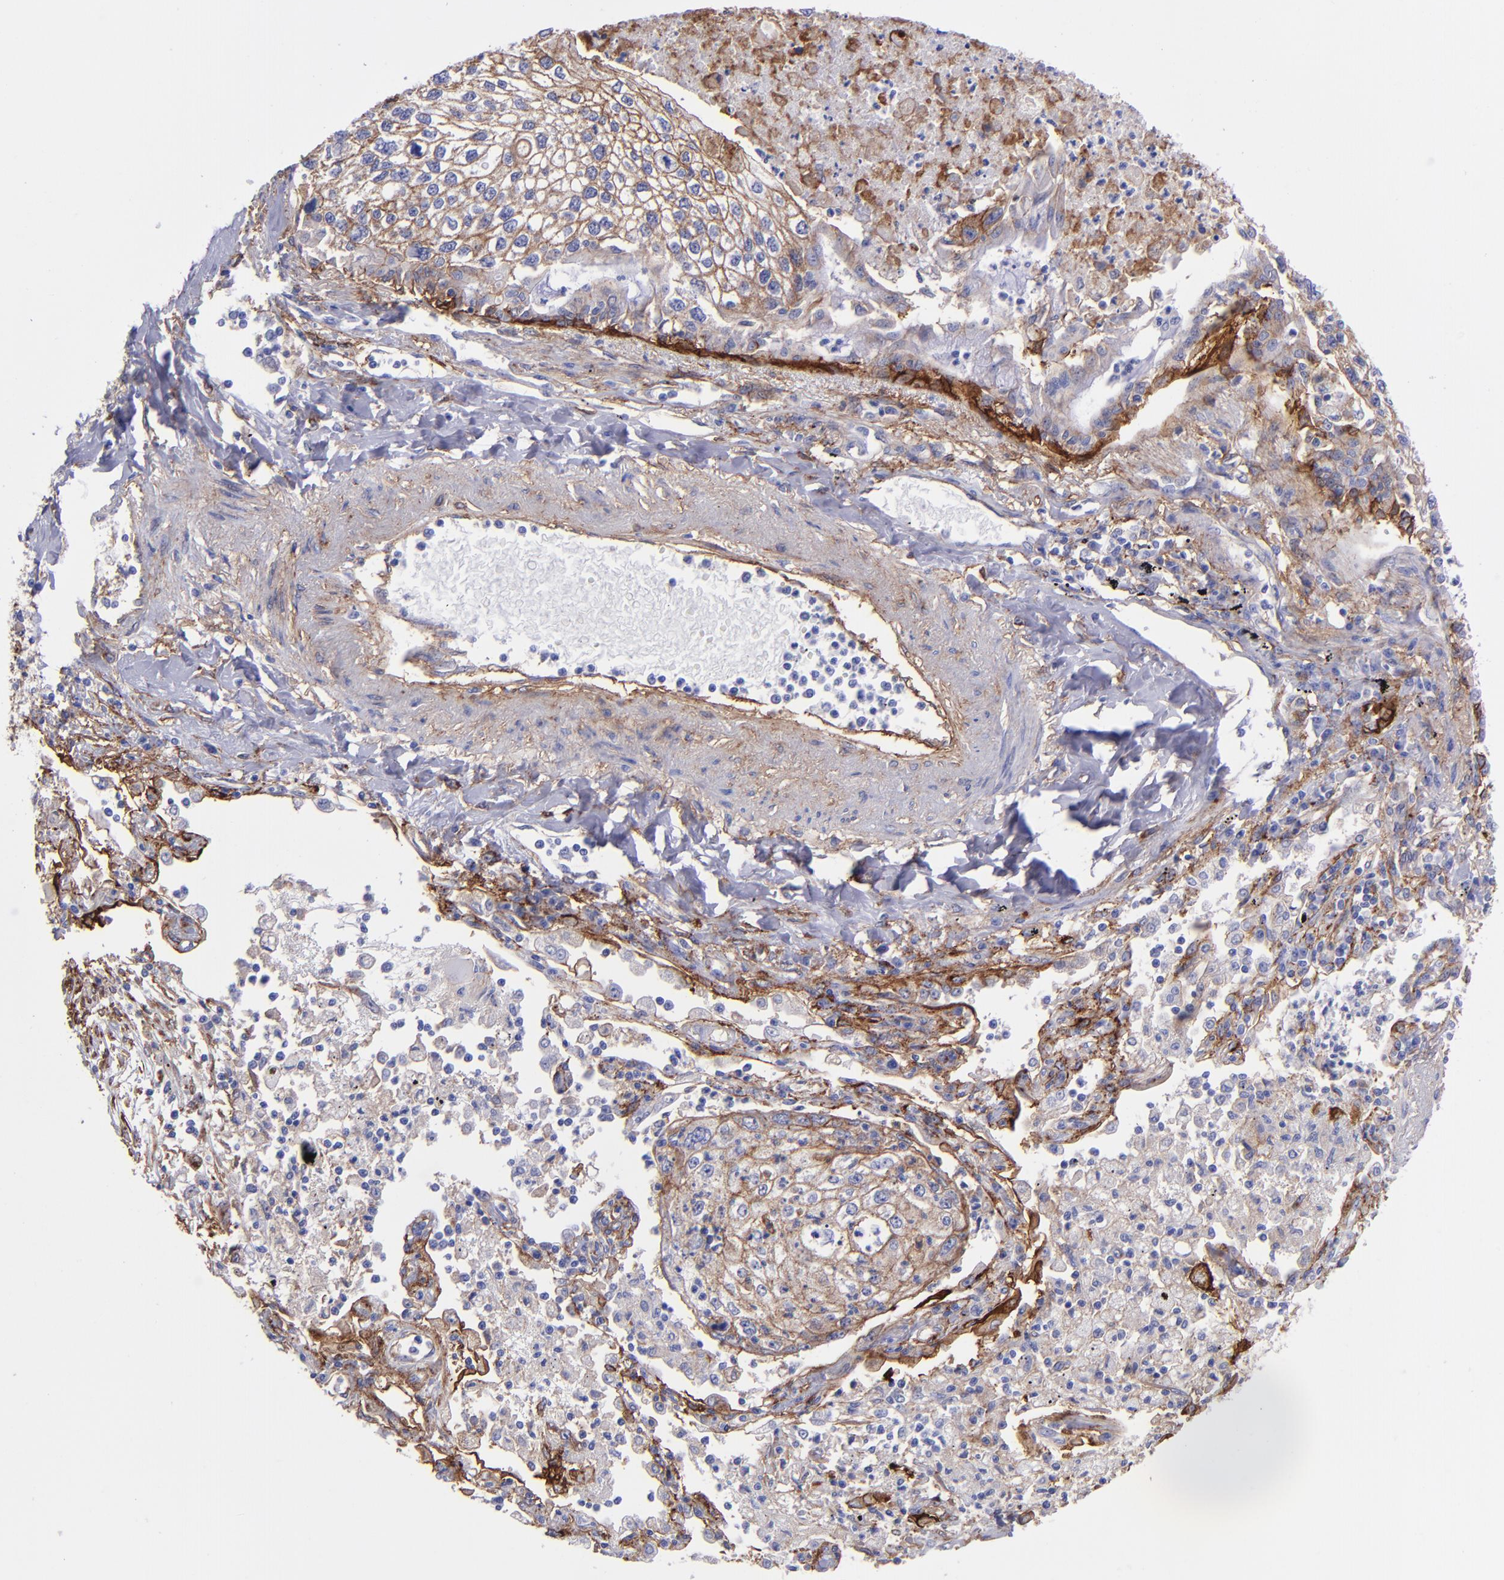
{"staining": {"intensity": "moderate", "quantity": ">75%", "location": "cytoplasmic/membranous"}, "tissue": "lung cancer", "cell_type": "Tumor cells", "image_type": "cancer", "snomed": [{"axis": "morphology", "description": "Squamous cell carcinoma, NOS"}, {"axis": "topography", "description": "Lung"}], "caption": "Immunohistochemistry (DAB (3,3'-diaminobenzidine)) staining of human squamous cell carcinoma (lung) shows moderate cytoplasmic/membranous protein positivity in about >75% of tumor cells.", "gene": "ITGAV", "patient": {"sex": "male", "age": 75}}